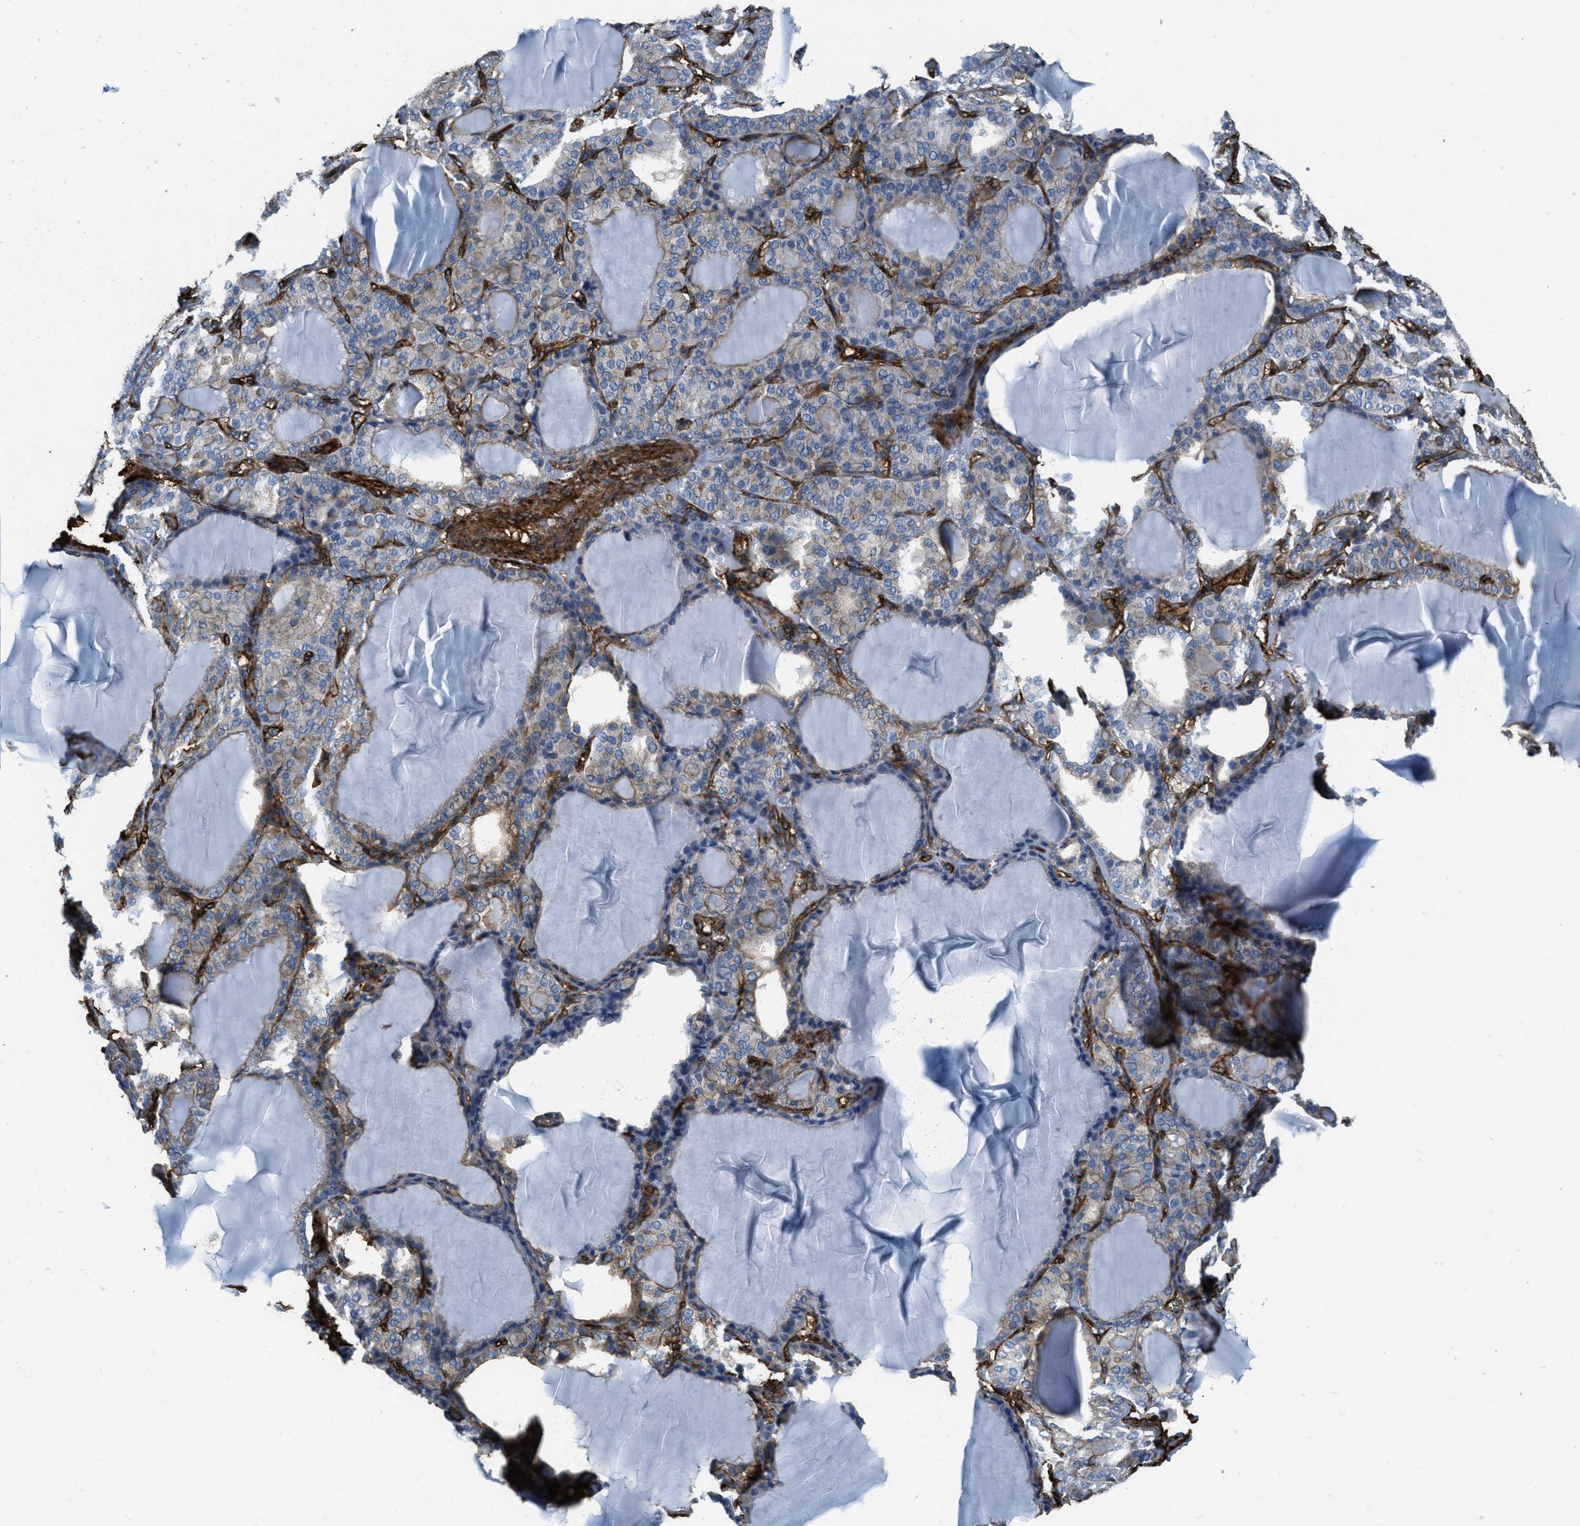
{"staining": {"intensity": "moderate", "quantity": ">75%", "location": "cytoplasmic/membranous"}, "tissue": "thyroid gland", "cell_type": "Glandular cells", "image_type": "normal", "snomed": [{"axis": "morphology", "description": "Normal tissue, NOS"}, {"axis": "topography", "description": "Thyroid gland"}], "caption": "Protein expression analysis of normal human thyroid gland reveals moderate cytoplasmic/membranous positivity in approximately >75% of glandular cells.", "gene": "CALD1", "patient": {"sex": "female", "age": 28}}